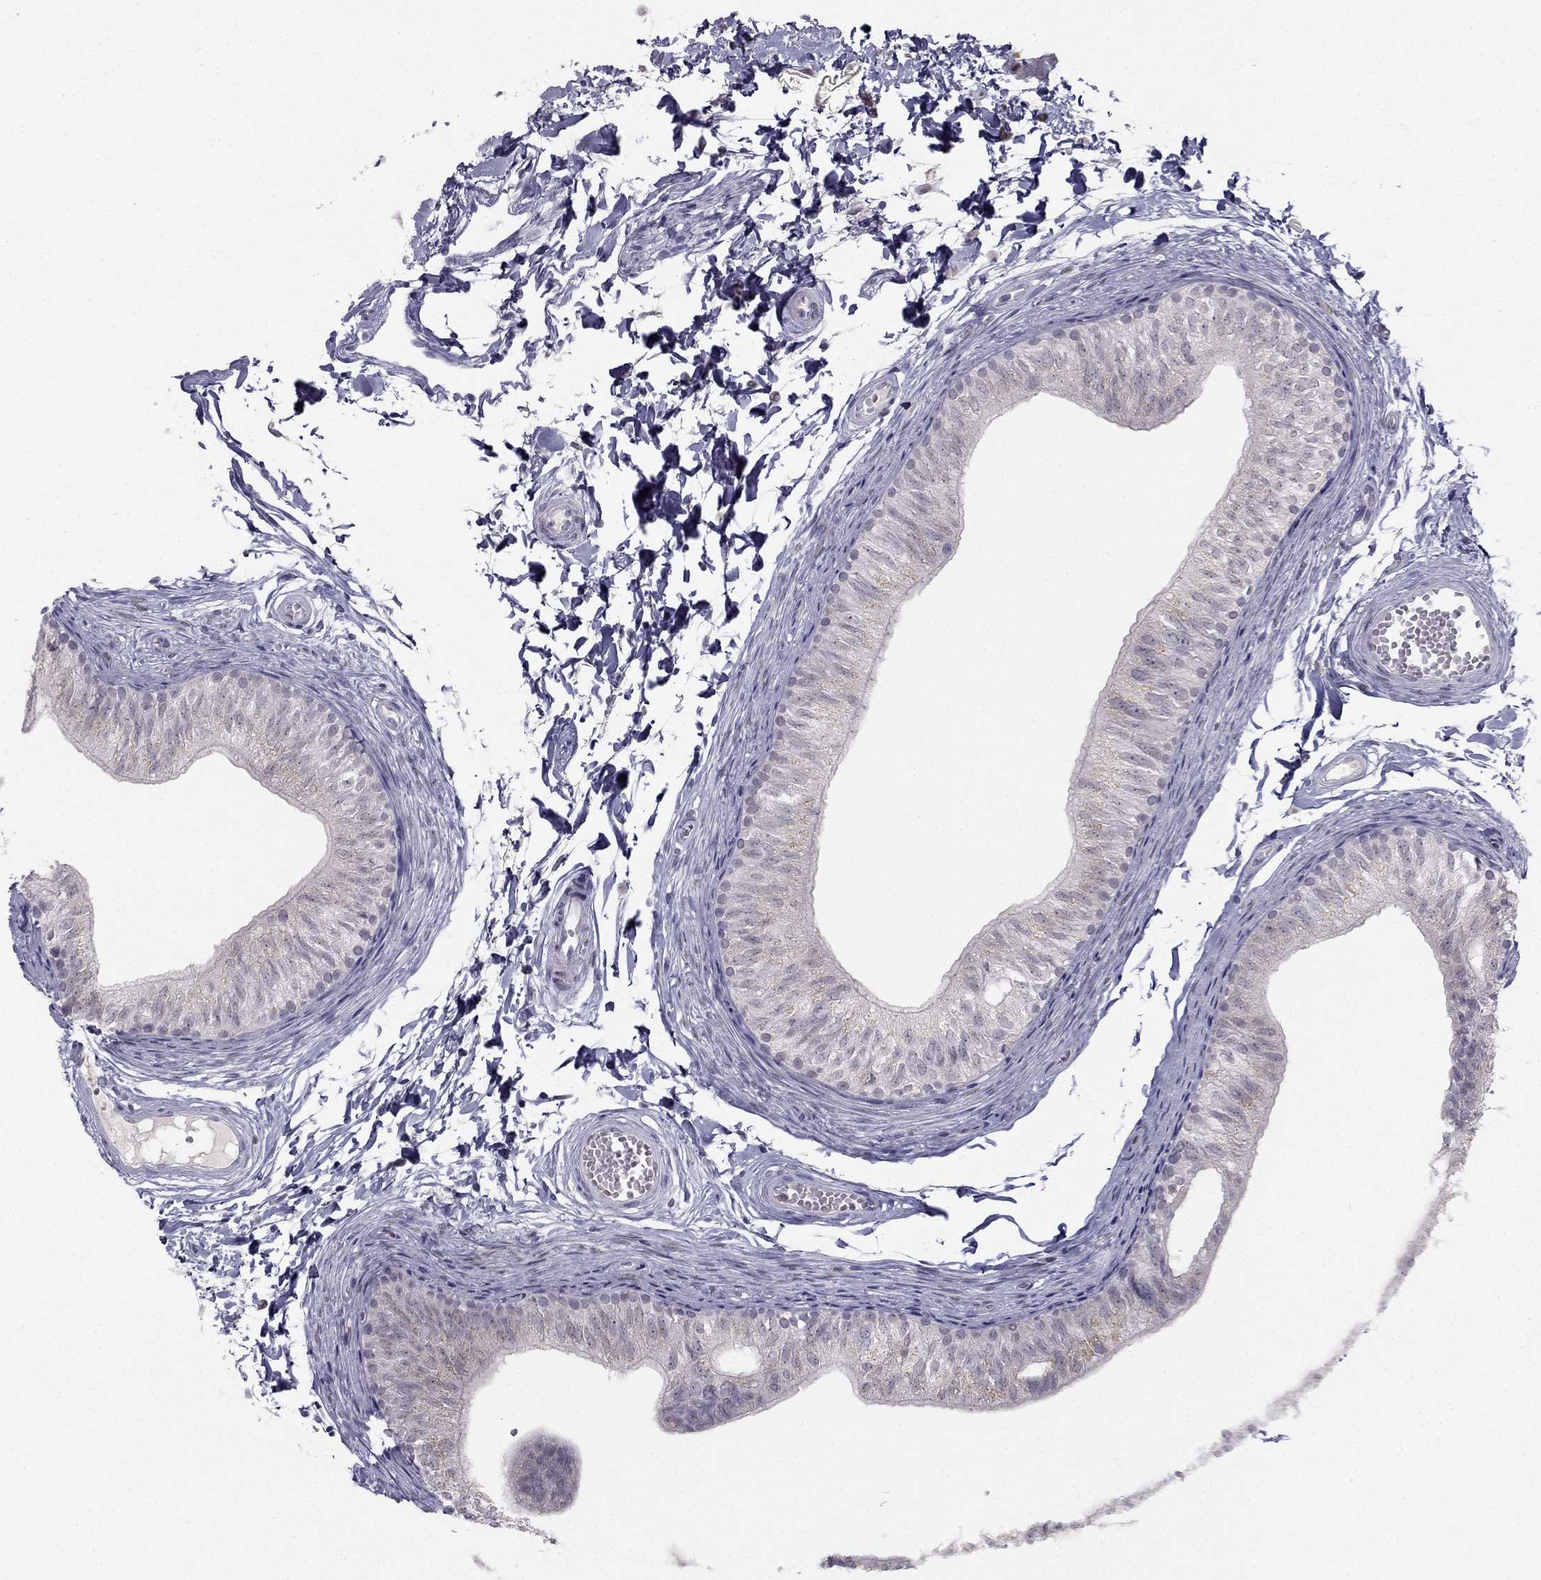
{"staining": {"intensity": "weak", "quantity": "25%-75%", "location": "cytoplasmic/membranous"}, "tissue": "epididymis", "cell_type": "Glandular cells", "image_type": "normal", "snomed": [{"axis": "morphology", "description": "Normal tissue, NOS"}, {"axis": "topography", "description": "Epididymis"}], "caption": "IHC staining of benign epididymis, which reveals low levels of weak cytoplasmic/membranous expression in about 25%-75% of glandular cells indicating weak cytoplasmic/membranous protein positivity. The staining was performed using DAB (brown) for protein detection and nuclei were counterstained in hematoxylin (blue).", "gene": "TRPS1", "patient": {"sex": "male", "age": 22}}